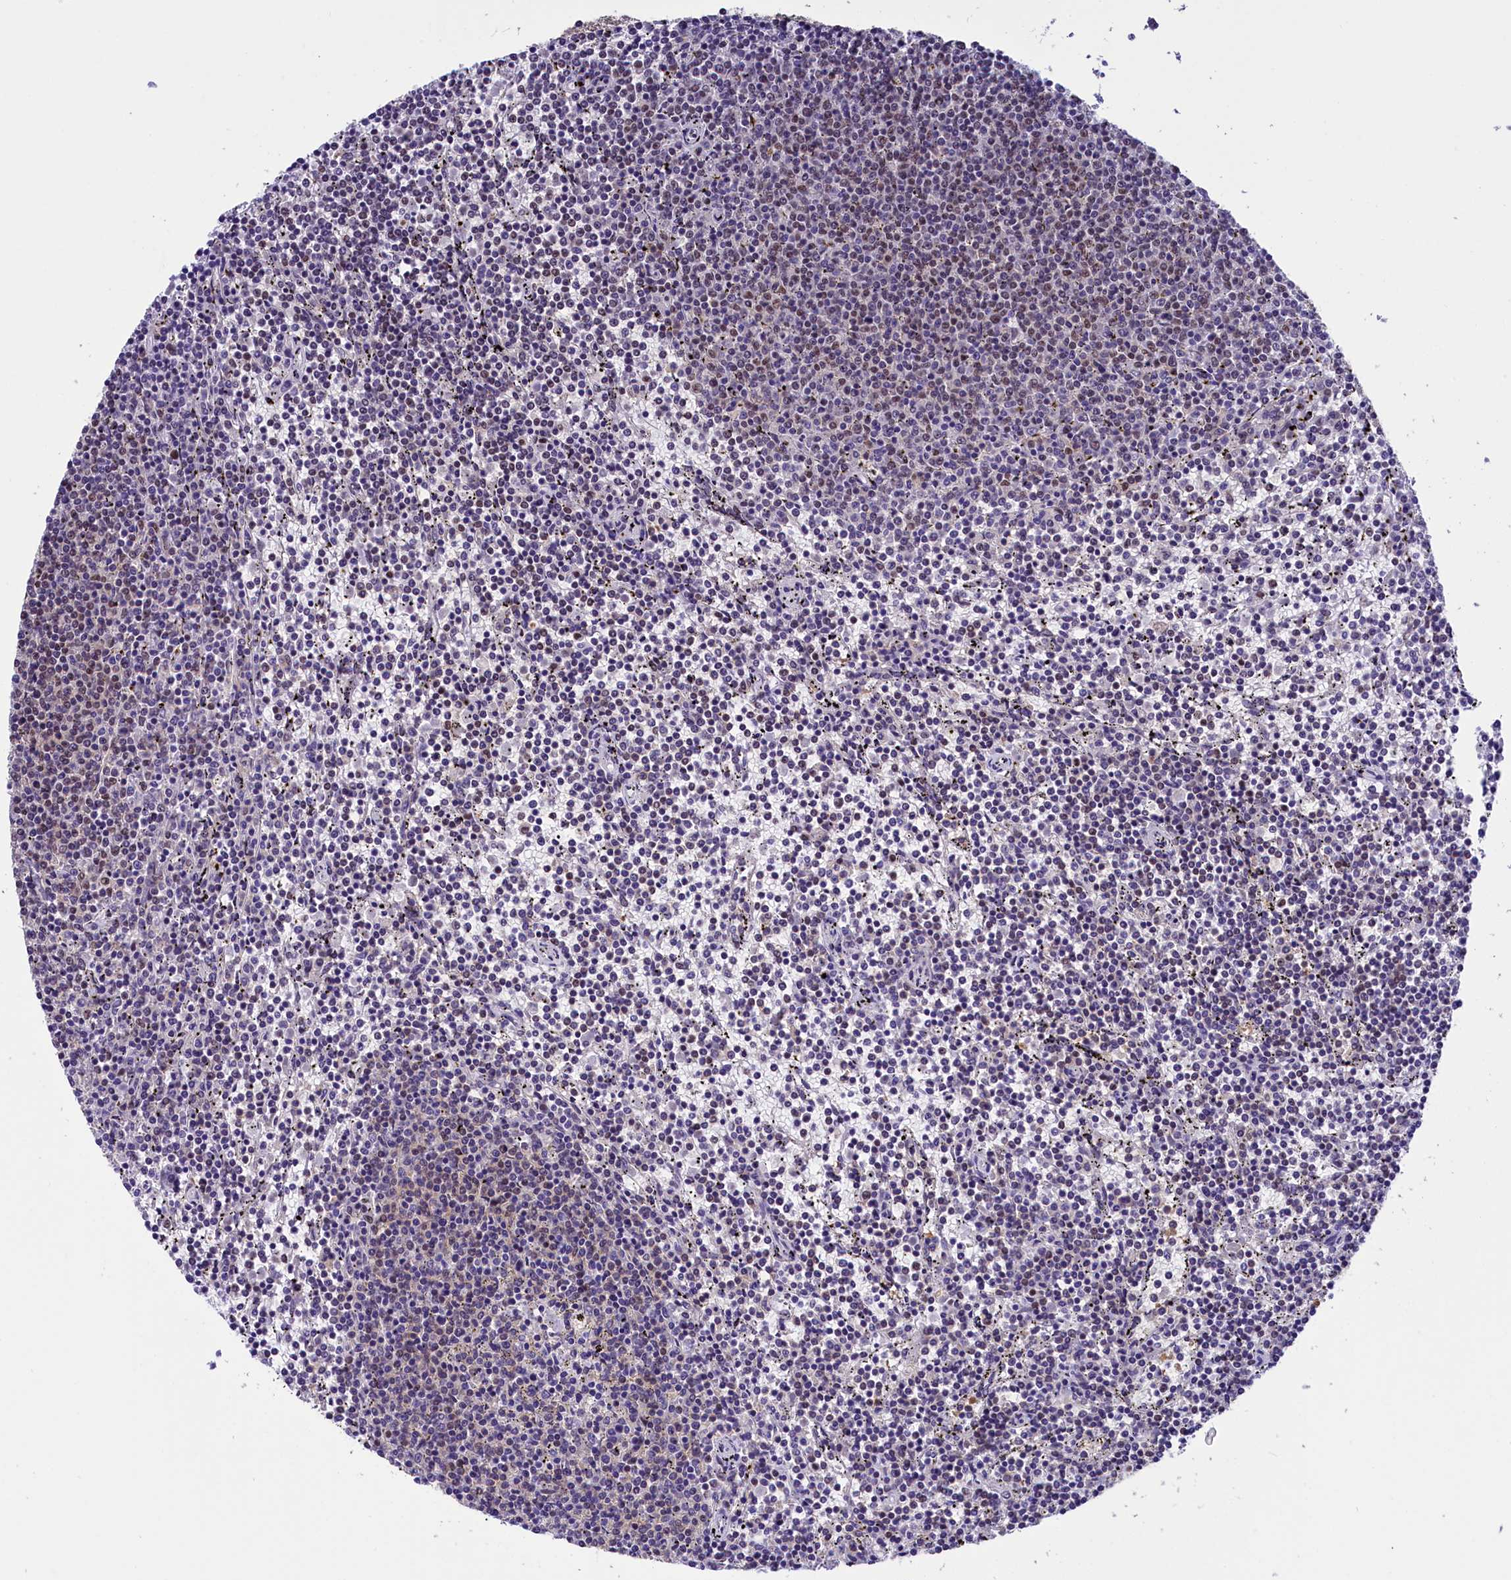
{"staining": {"intensity": "negative", "quantity": "none", "location": "none"}, "tissue": "lymphoma", "cell_type": "Tumor cells", "image_type": "cancer", "snomed": [{"axis": "morphology", "description": "Malignant lymphoma, non-Hodgkin's type, Low grade"}, {"axis": "topography", "description": "Spleen"}], "caption": "DAB (3,3'-diaminobenzidine) immunohistochemical staining of human lymphoma reveals no significant positivity in tumor cells.", "gene": "ZC3H4", "patient": {"sex": "female", "age": 50}}